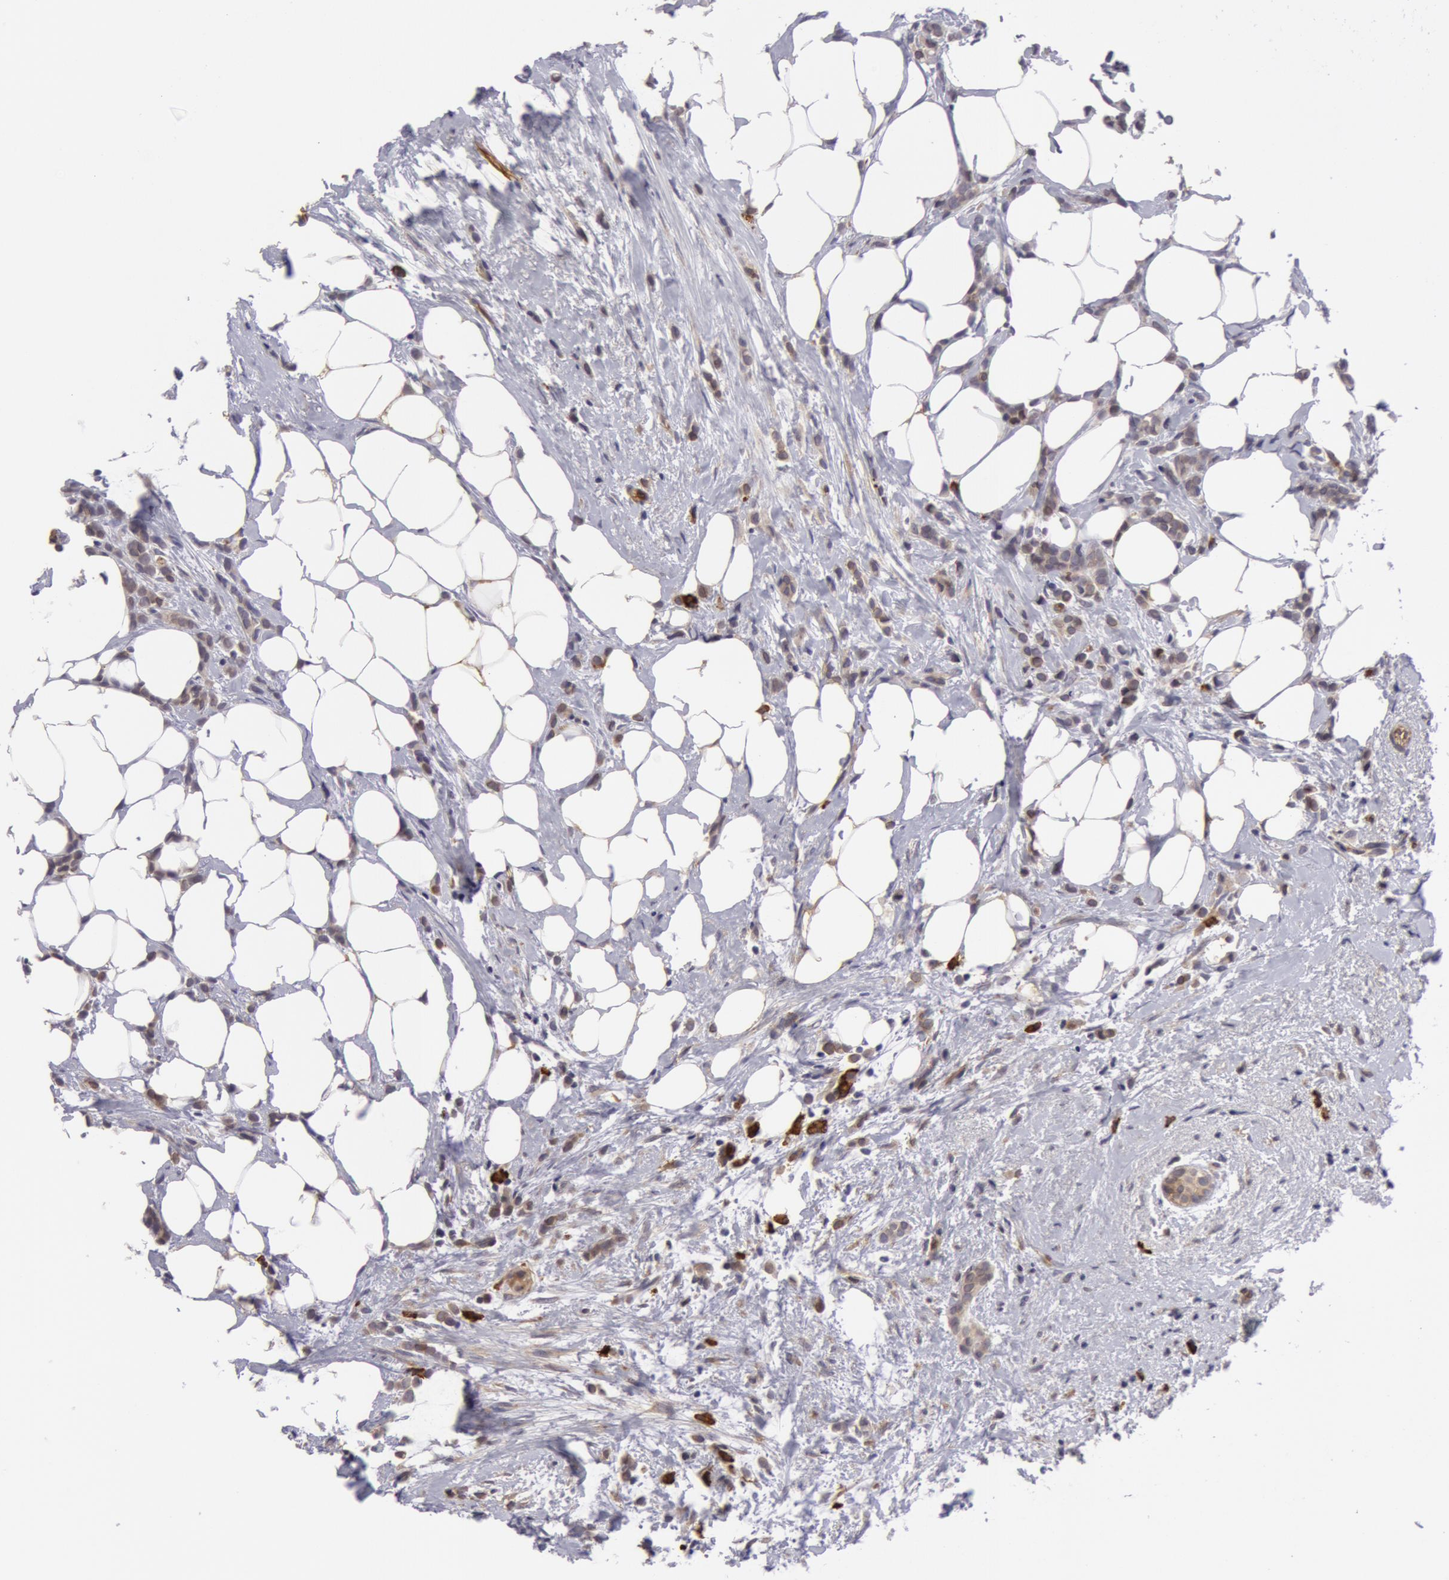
{"staining": {"intensity": "weak", "quantity": ">75%", "location": "cytoplasmic/membranous"}, "tissue": "breast cancer", "cell_type": "Tumor cells", "image_type": "cancer", "snomed": [{"axis": "morphology", "description": "Lobular carcinoma"}, {"axis": "topography", "description": "Breast"}], "caption": "Immunohistochemical staining of human breast cancer (lobular carcinoma) displays low levels of weak cytoplasmic/membranous protein staining in about >75% of tumor cells.", "gene": "IL23A", "patient": {"sex": "female", "age": 56}}